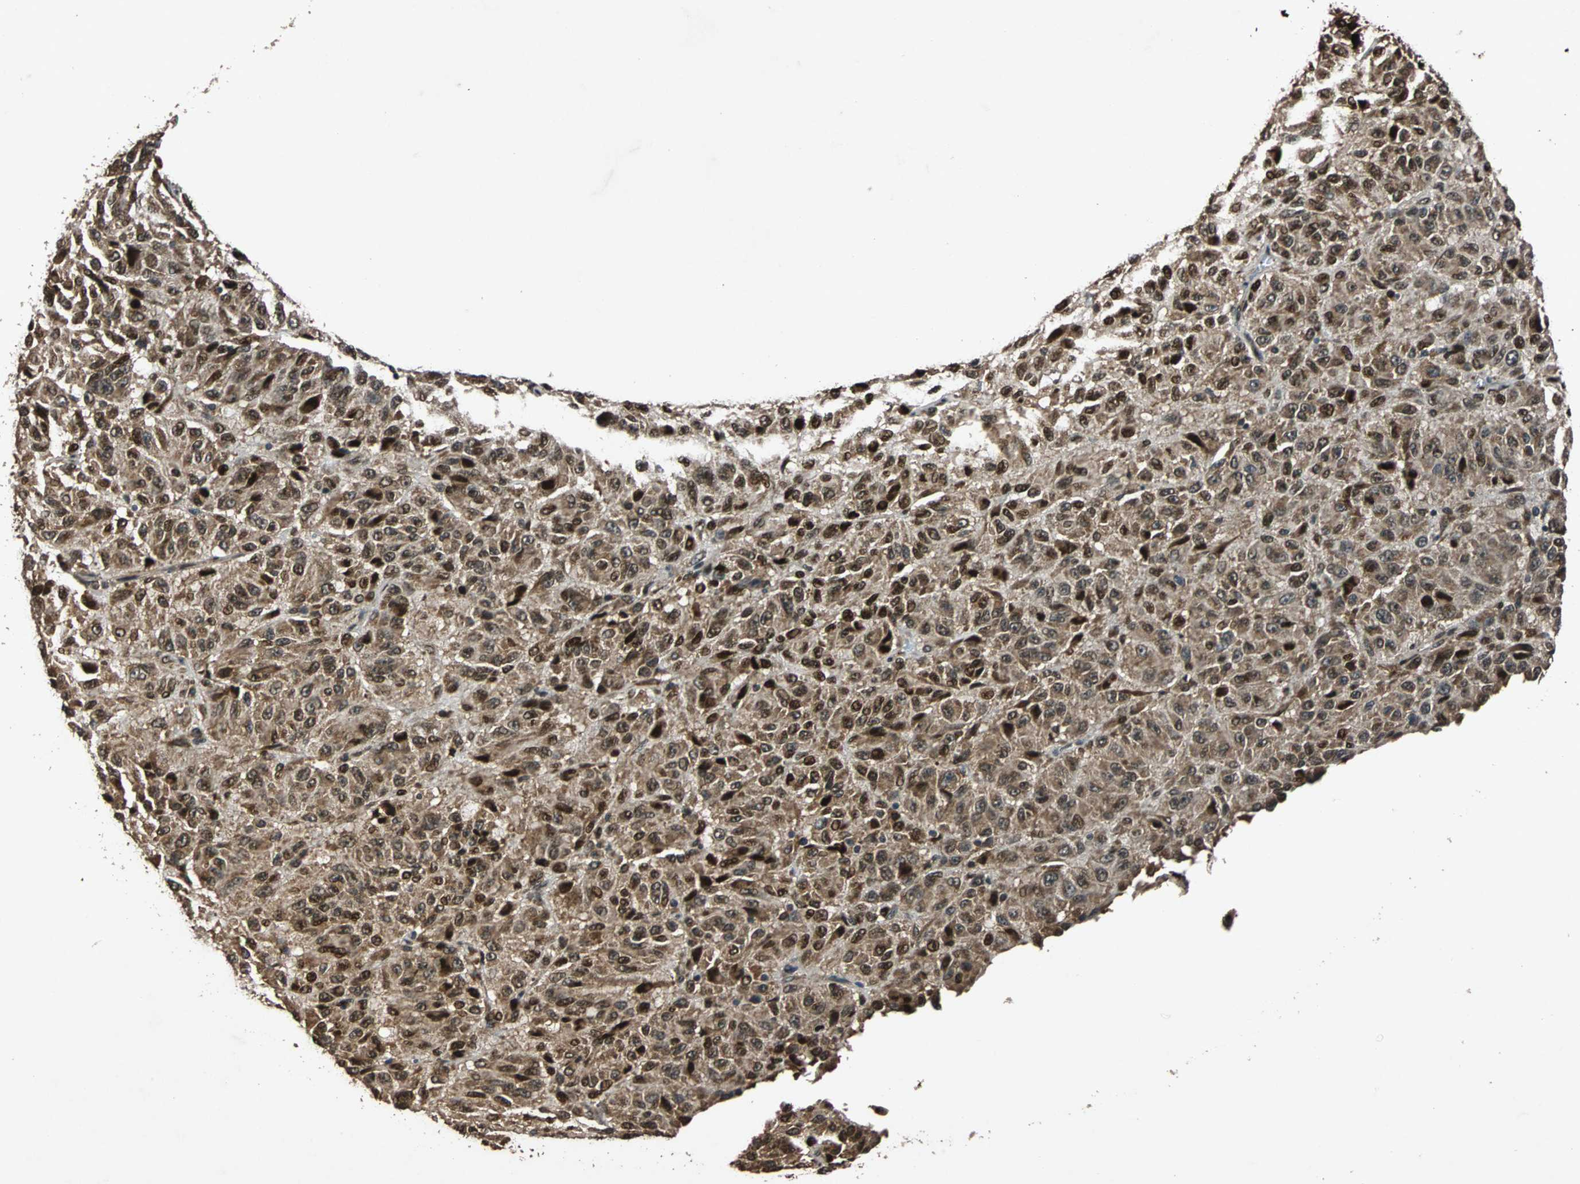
{"staining": {"intensity": "strong", "quantity": ">75%", "location": "cytoplasmic/membranous,nuclear"}, "tissue": "melanoma", "cell_type": "Tumor cells", "image_type": "cancer", "snomed": [{"axis": "morphology", "description": "Malignant melanoma, Metastatic site"}, {"axis": "topography", "description": "Lung"}], "caption": "Malignant melanoma (metastatic site) stained for a protein displays strong cytoplasmic/membranous and nuclear positivity in tumor cells. (DAB (3,3'-diaminobenzidine) IHC with brightfield microscopy, high magnification).", "gene": "USP31", "patient": {"sex": "male", "age": 64}}